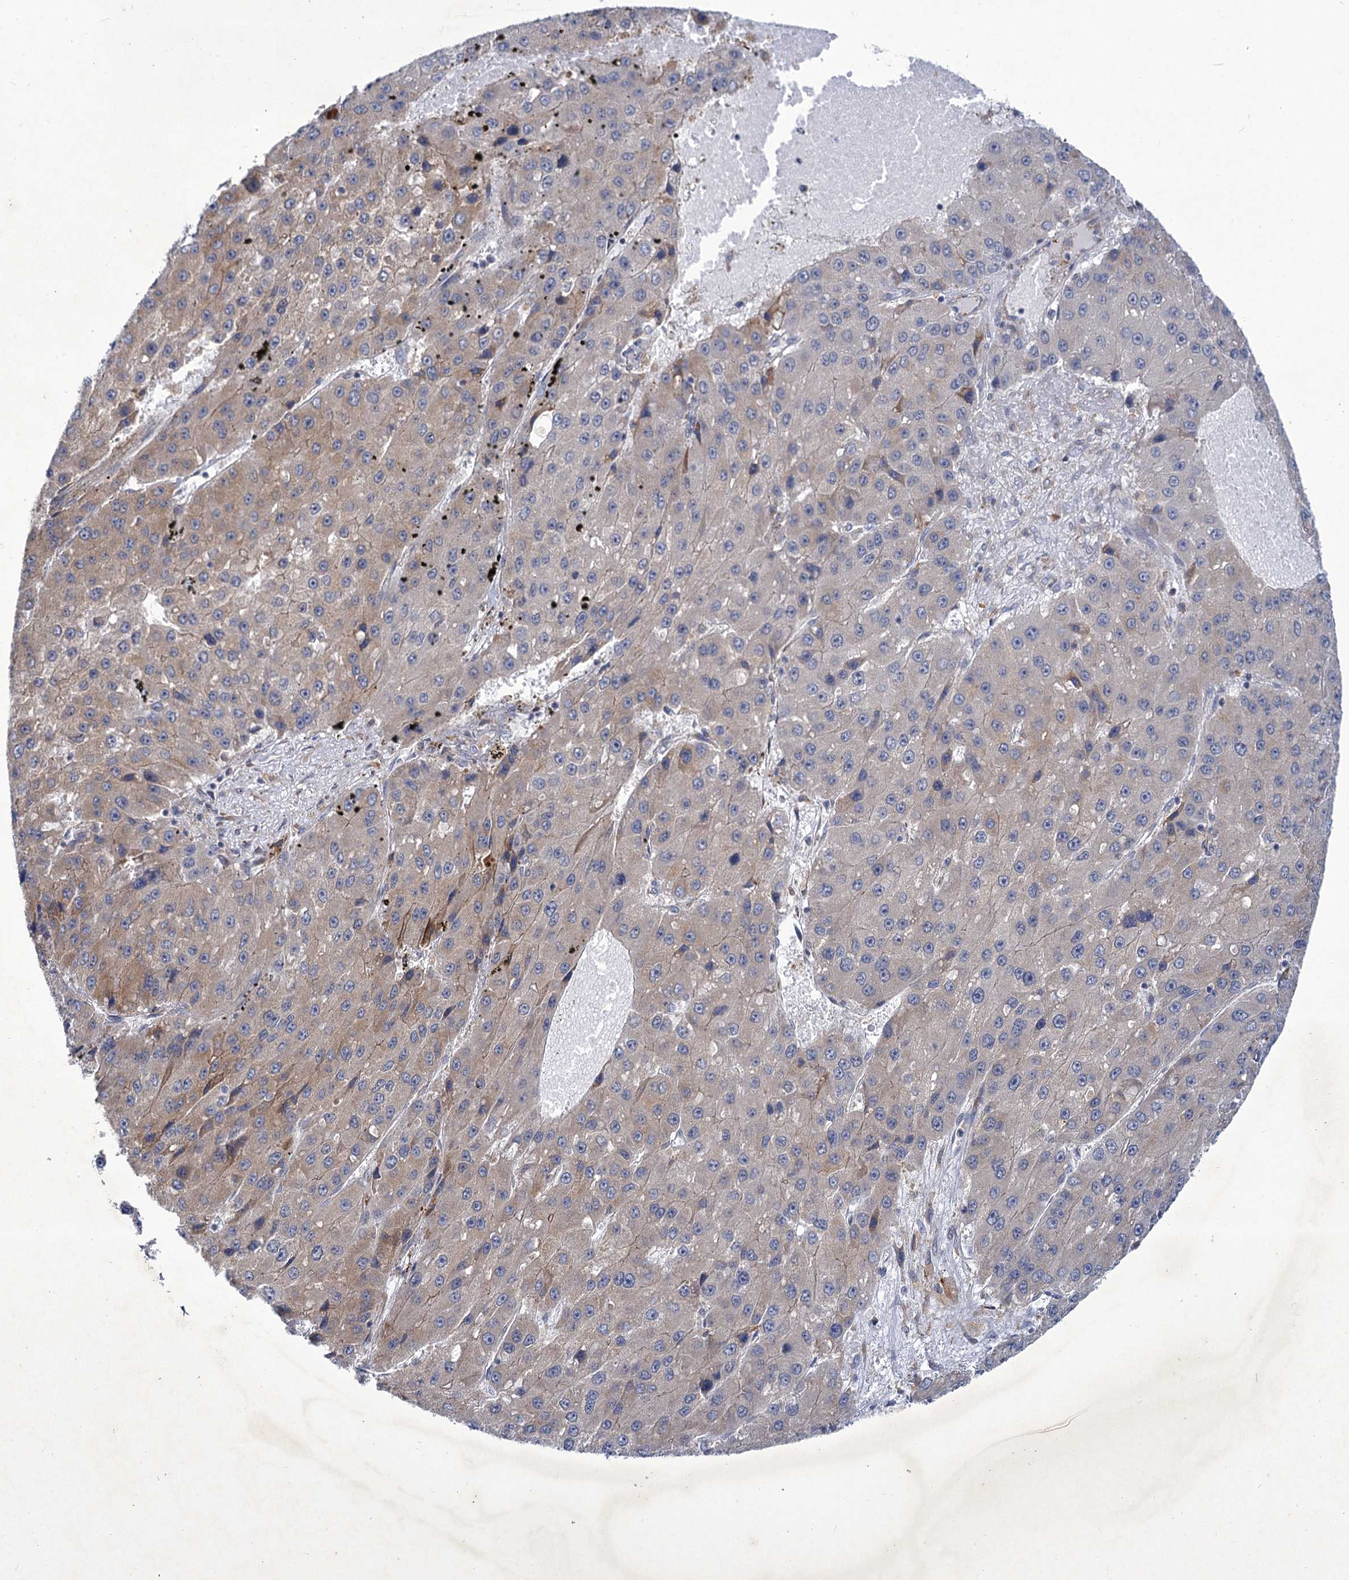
{"staining": {"intensity": "moderate", "quantity": "25%-75%", "location": "cytoplasmic/membranous"}, "tissue": "liver cancer", "cell_type": "Tumor cells", "image_type": "cancer", "snomed": [{"axis": "morphology", "description": "Carcinoma, Hepatocellular, NOS"}, {"axis": "topography", "description": "Liver"}], "caption": "DAB (3,3'-diaminobenzidine) immunohistochemical staining of liver hepatocellular carcinoma reveals moderate cytoplasmic/membranous protein expression in approximately 25%-75% of tumor cells.", "gene": "MBLAC2", "patient": {"sex": "female", "age": 73}}